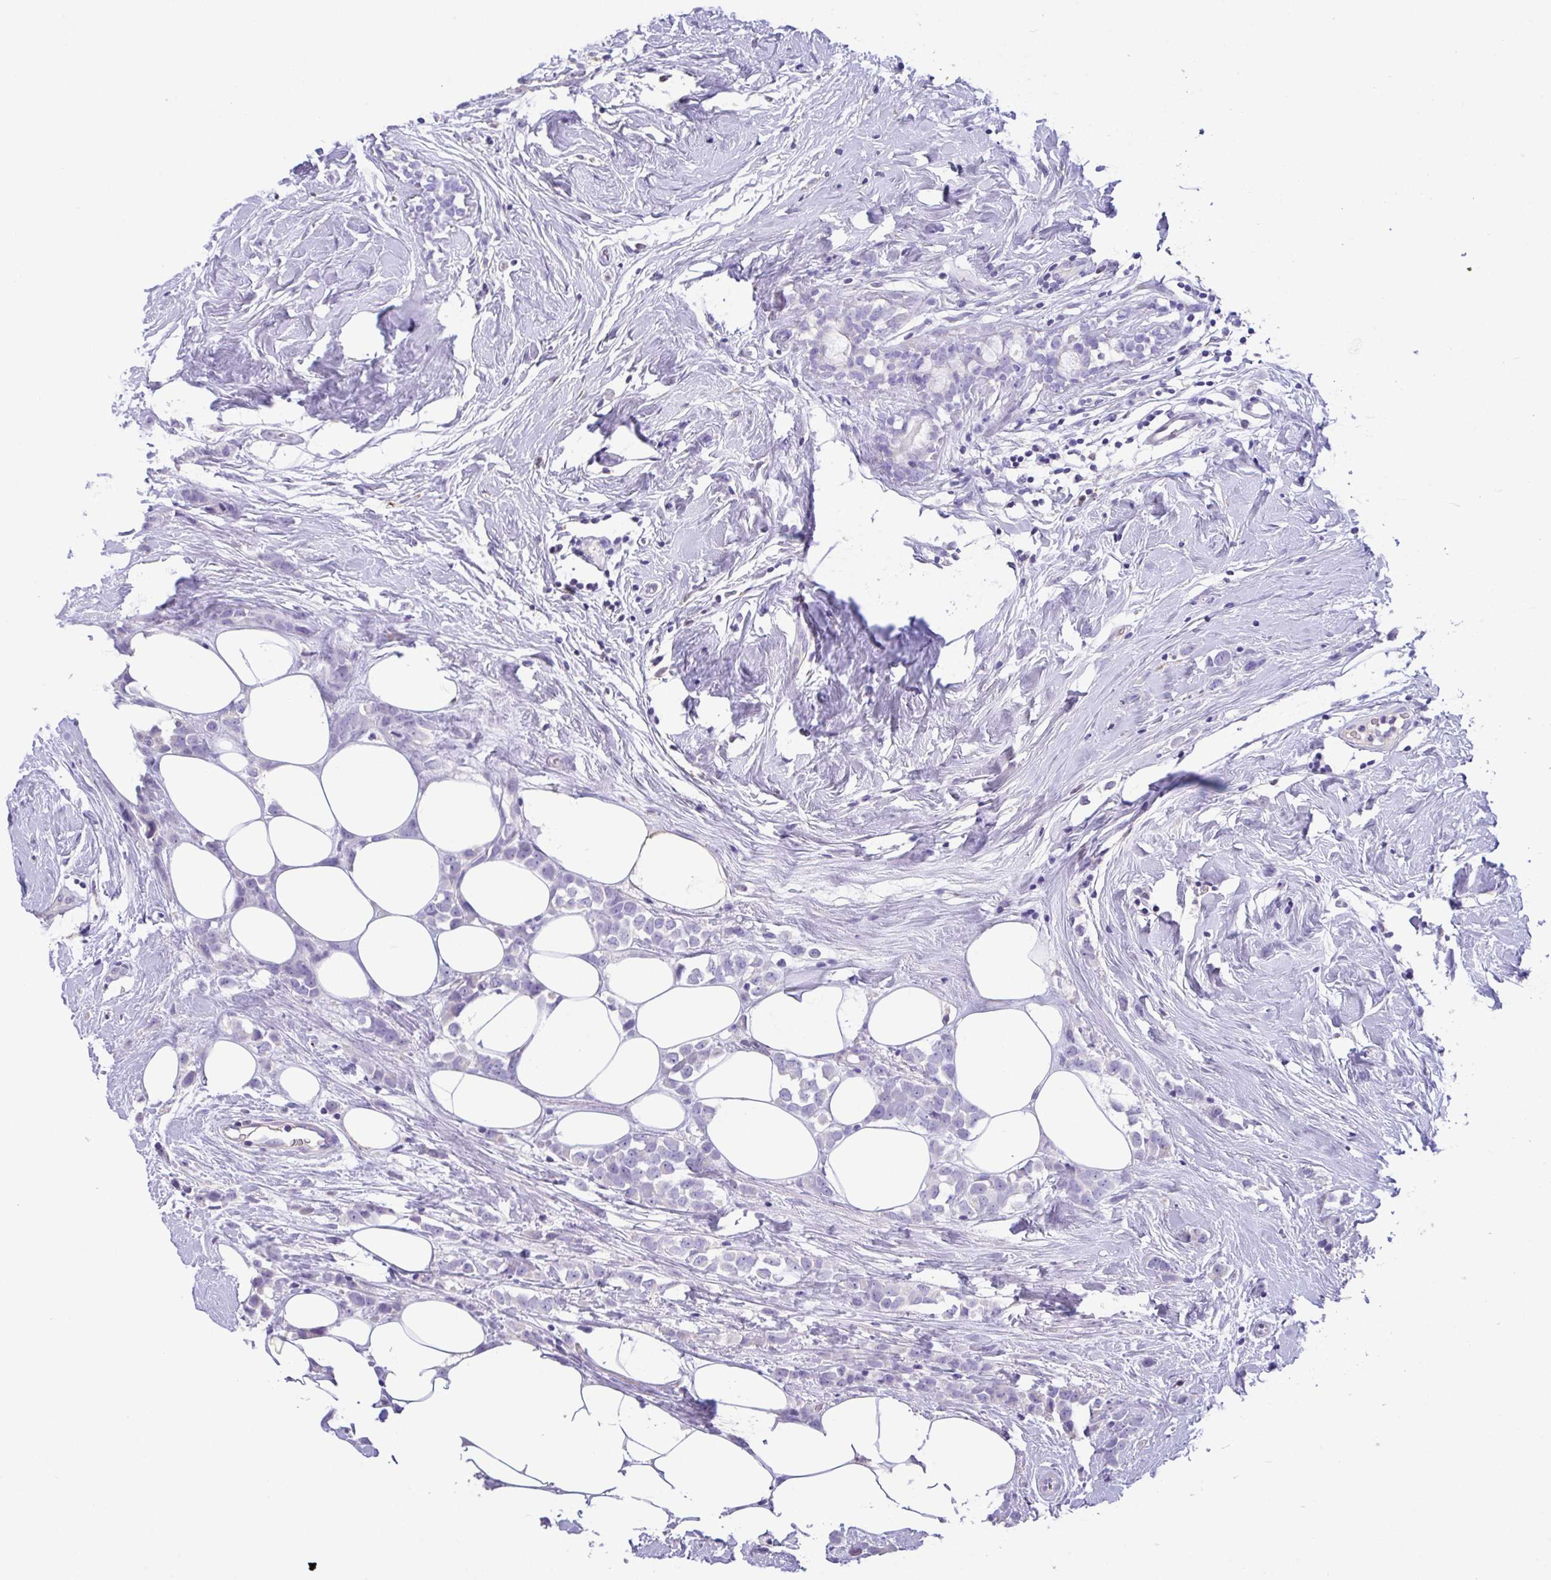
{"staining": {"intensity": "negative", "quantity": "none", "location": "none"}, "tissue": "breast cancer", "cell_type": "Tumor cells", "image_type": "cancer", "snomed": [{"axis": "morphology", "description": "Duct carcinoma"}, {"axis": "topography", "description": "Breast"}], "caption": "The immunohistochemistry photomicrograph has no significant staining in tumor cells of breast invasive ductal carcinoma tissue.", "gene": "CA10", "patient": {"sex": "female", "age": 80}}